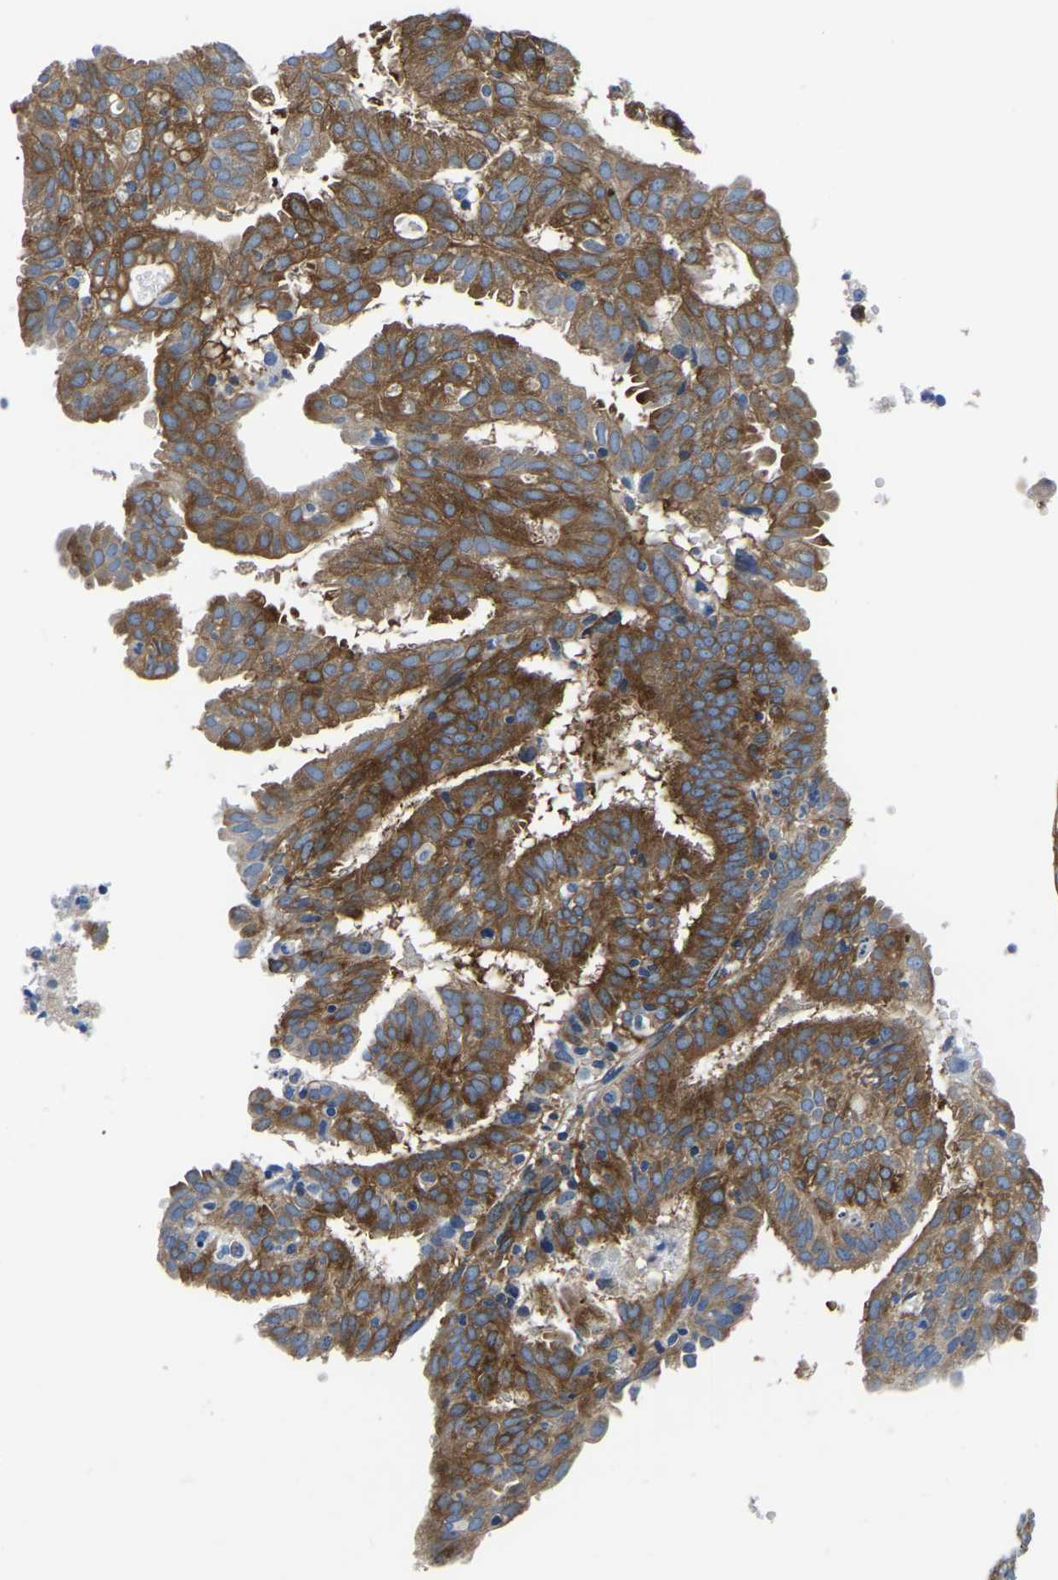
{"staining": {"intensity": "moderate", "quantity": ">75%", "location": "cytoplasmic/membranous"}, "tissue": "endometrial cancer", "cell_type": "Tumor cells", "image_type": "cancer", "snomed": [{"axis": "morphology", "description": "Adenocarcinoma, NOS"}, {"axis": "topography", "description": "Endometrium"}], "caption": "Brown immunohistochemical staining in adenocarcinoma (endometrial) reveals moderate cytoplasmic/membranous staining in about >75% of tumor cells.", "gene": "TFG", "patient": {"sex": "female", "age": 58}}